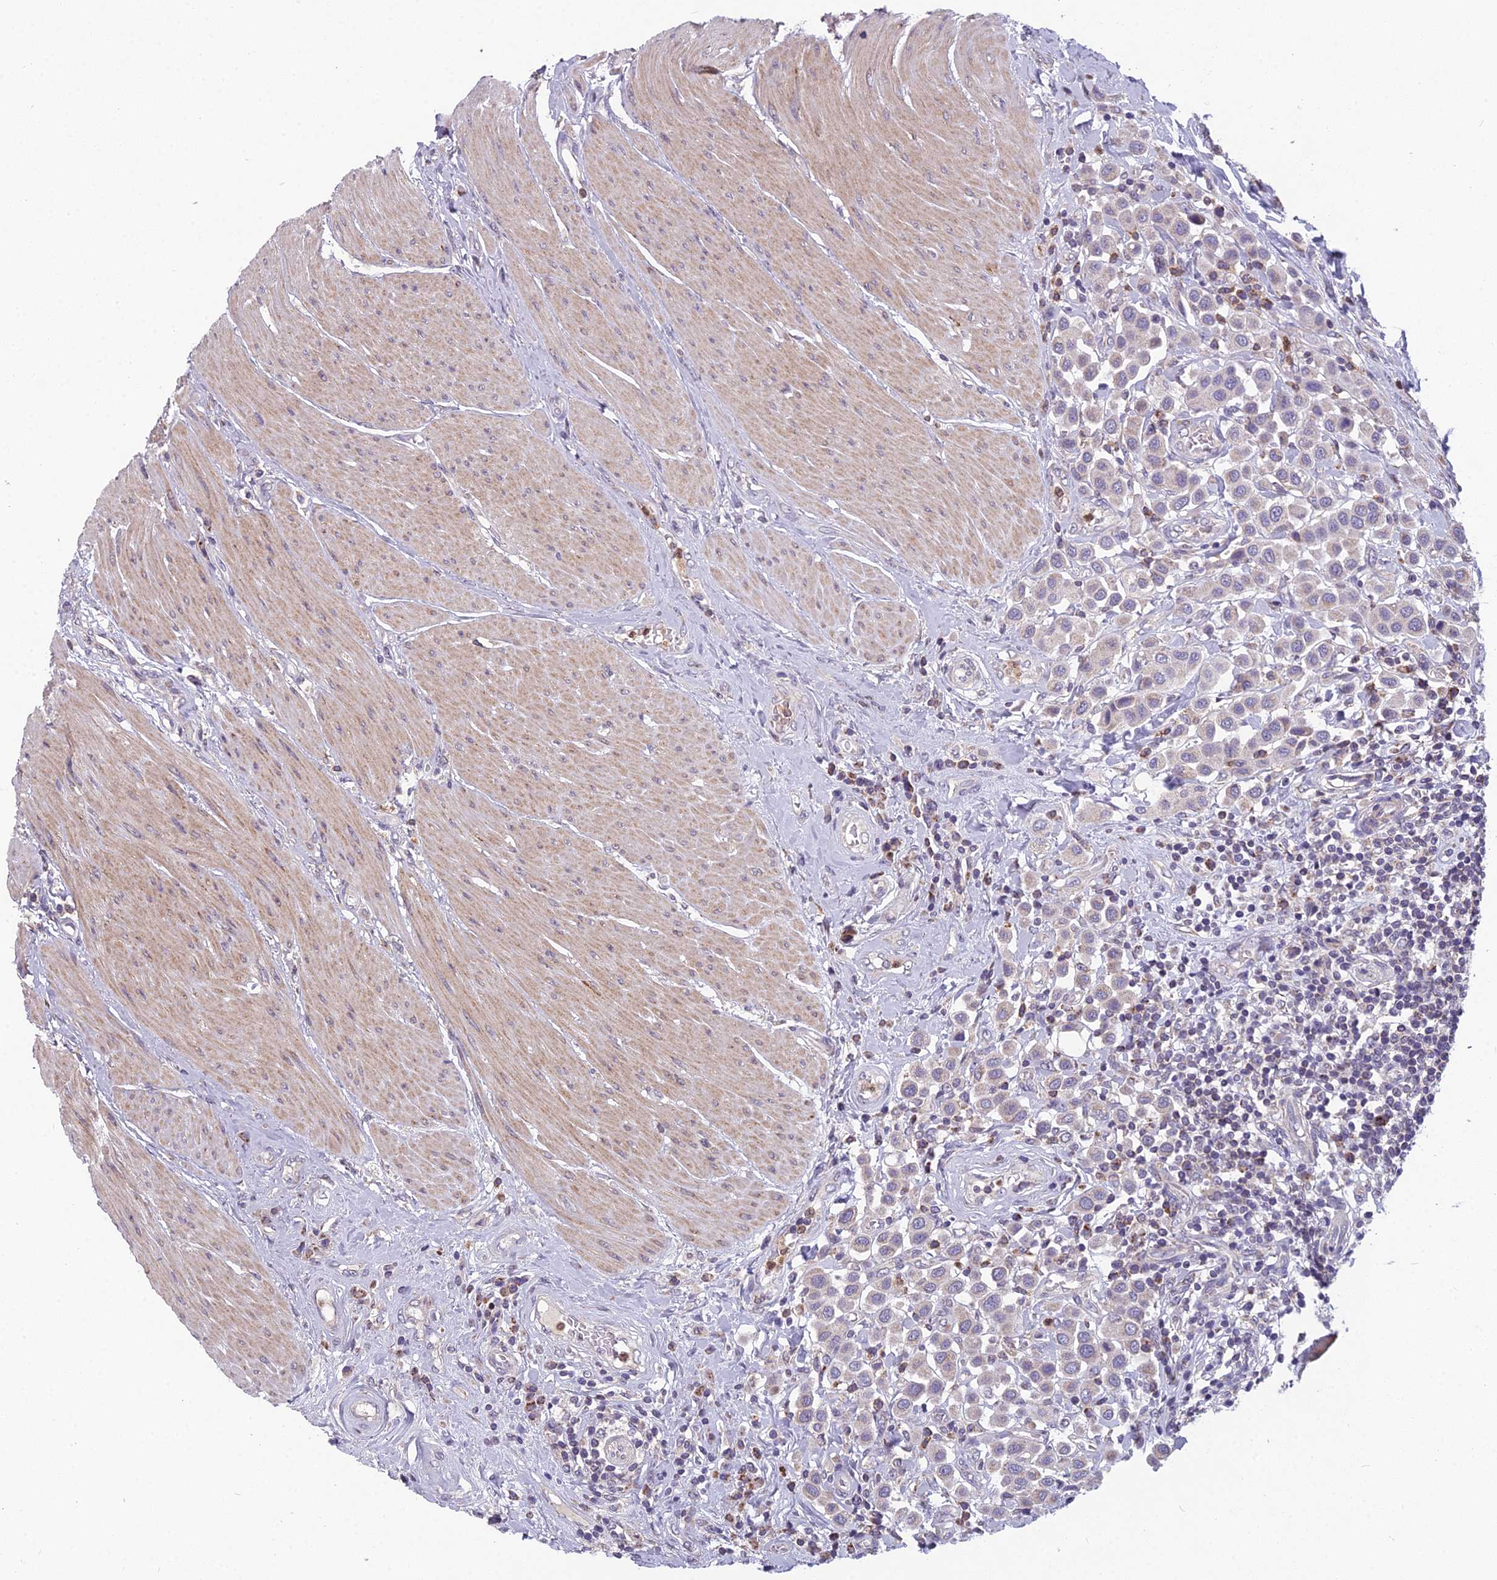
{"staining": {"intensity": "negative", "quantity": "none", "location": "none"}, "tissue": "urothelial cancer", "cell_type": "Tumor cells", "image_type": "cancer", "snomed": [{"axis": "morphology", "description": "Urothelial carcinoma, High grade"}, {"axis": "topography", "description": "Urinary bladder"}], "caption": "IHC photomicrograph of neoplastic tissue: human urothelial carcinoma (high-grade) stained with DAB exhibits no significant protein staining in tumor cells.", "gene": "ENSG00000188897", "patient": {"sex": "male", "age": 50}}